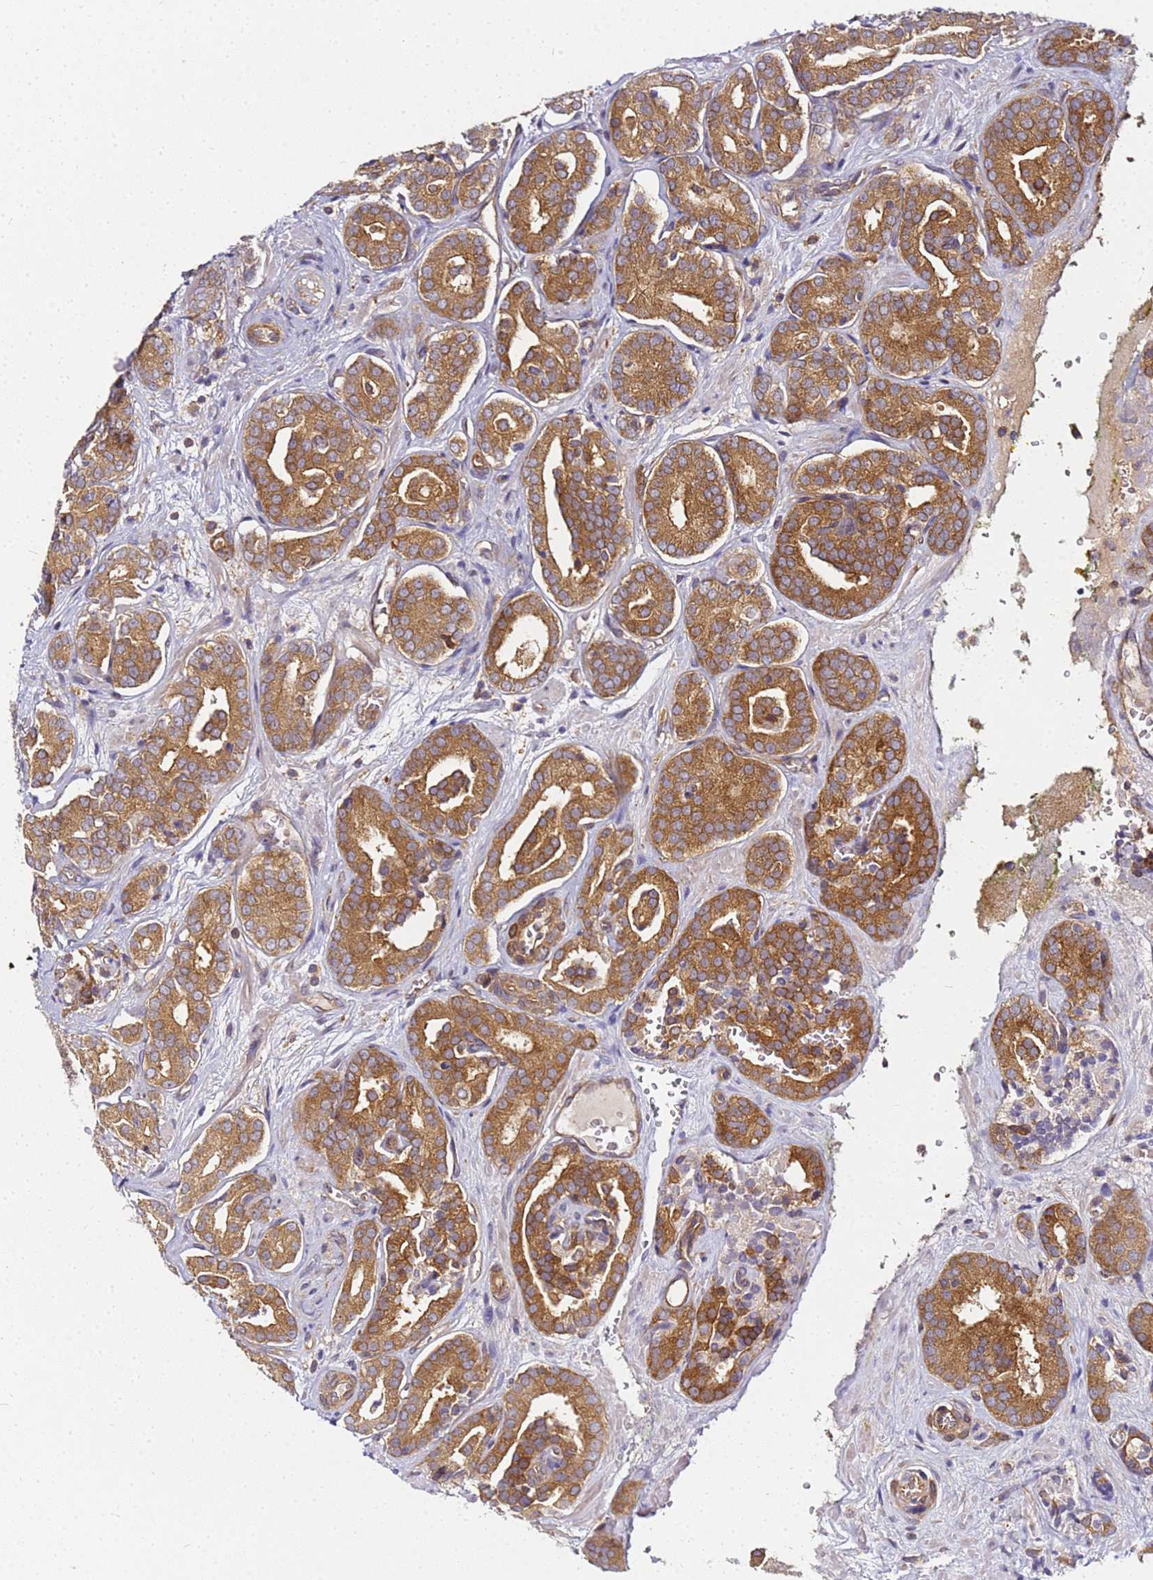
{"staining": {"intensity": "moderate", "quantity": ">75%", "location": "cytoplasmic/membranous"}, "tissue": "prostate cancer", "cell_type": "Tumor cells", "image_type": "cancer", "snomed": [{"axis": "morphology", "description": "Adenocarcinoma, High grade"}, {"axis": "topography", "description": "Prostate"}], "caption": "A histopathology image of human prostate cancer (high-grade adenocarcinoma) stained for a protein demonstrates moderate cytoplasmic/membranous brown staining in tumor cells.", "gene": "CHM", "patient": {"sex": "male", "age": 66}}